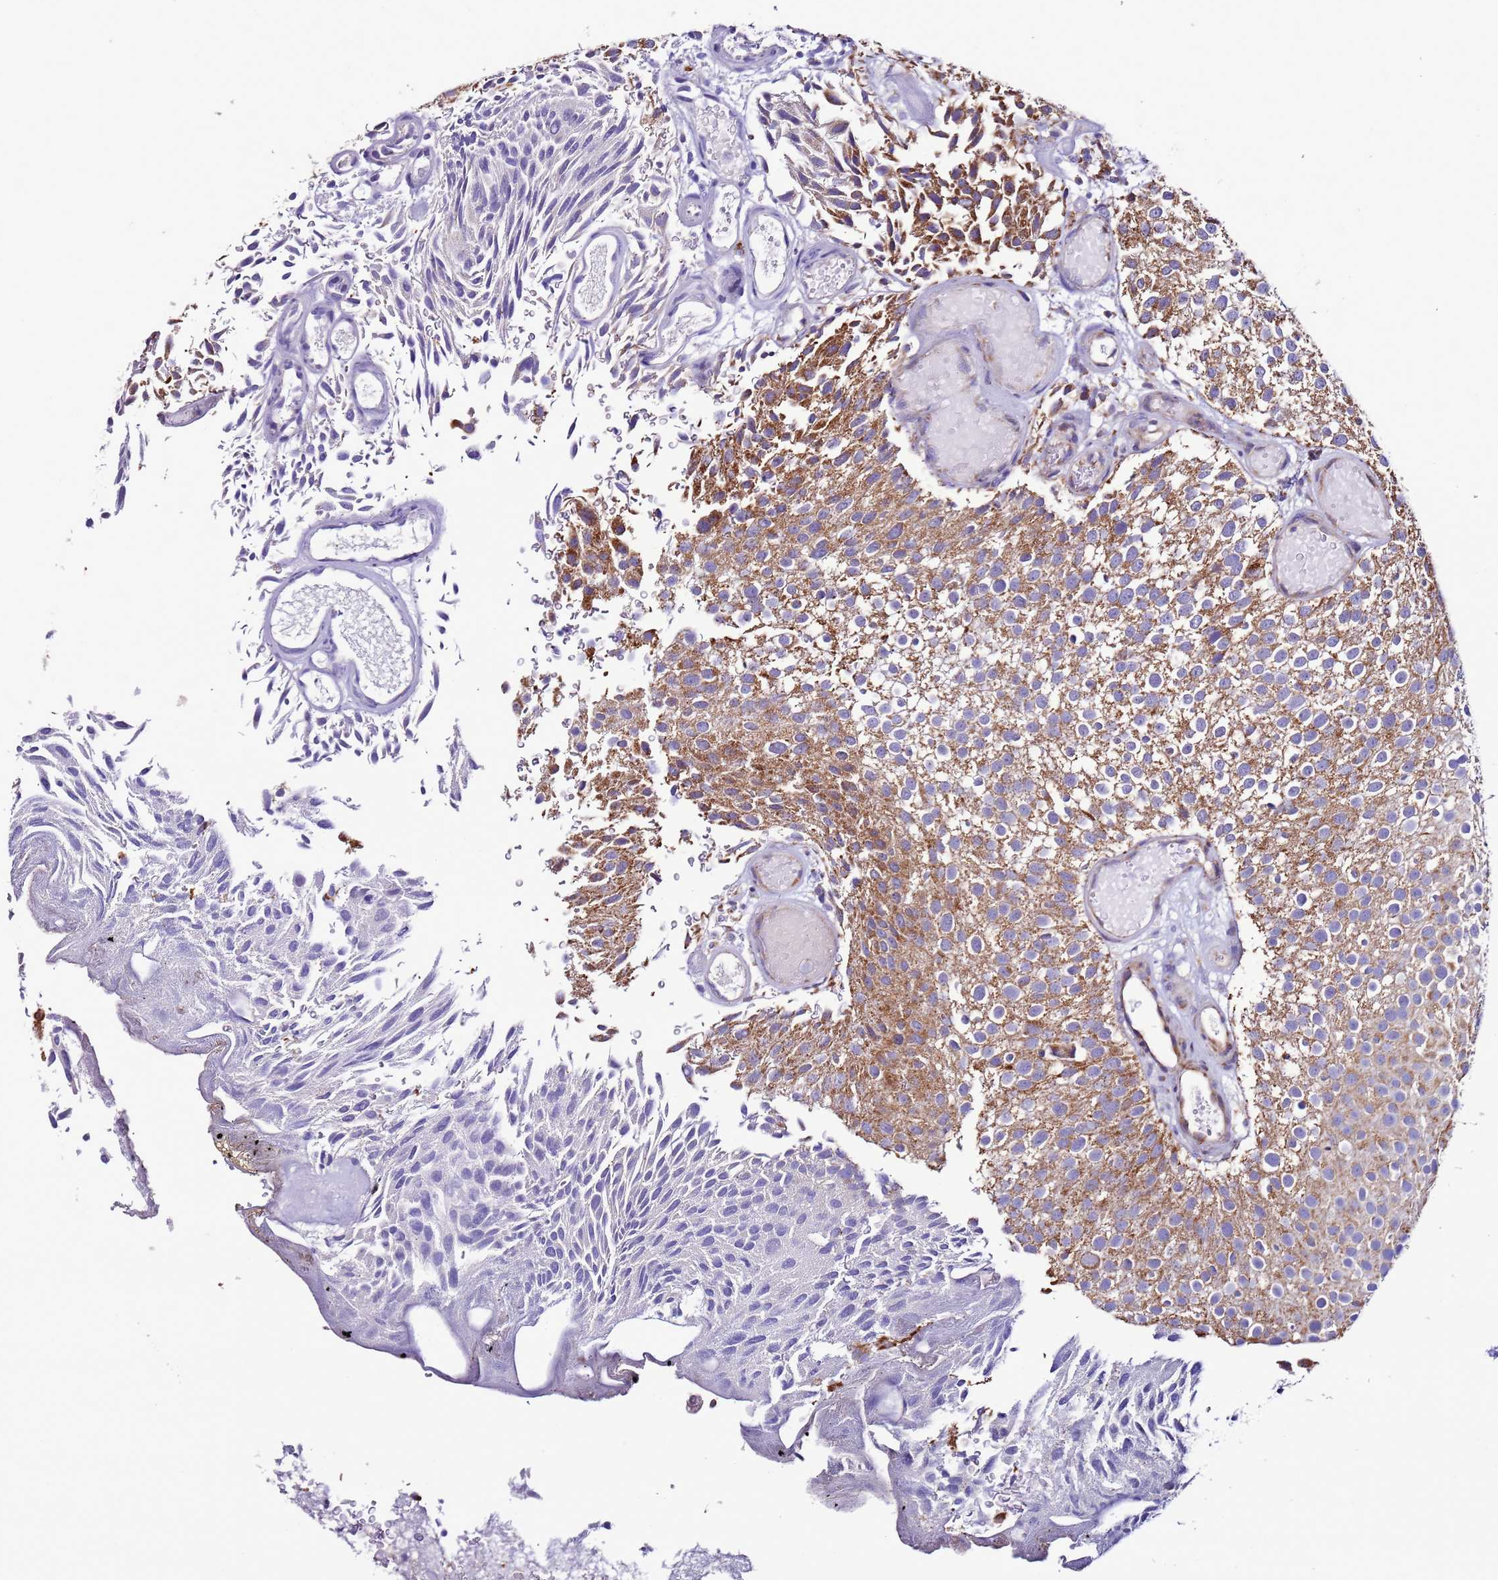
{"staining": {"intensity": "moderate", "quantity": ">75%", "location": "cytoplasmic/membranous"}, "tissue": "urothelial cancer", "cell_type": "Tumor cells", "image_type": "cancer", "snomed": [{"axis": "morphology", "description": "Urothelial carcinoma, Low grade"}, {"axis": "topography", "description": "Urinary bladder"}], "caption": "Immunohistochemistry histopathology image of low-grade urothelial carcinoma stained for a protein (brown), which exhibits medium levels of moderate cytoplasmic/membranous expression in about >75% of tumor cells.", "gene": "AHI1", "patient": {"sex": "male", "age": 78}}